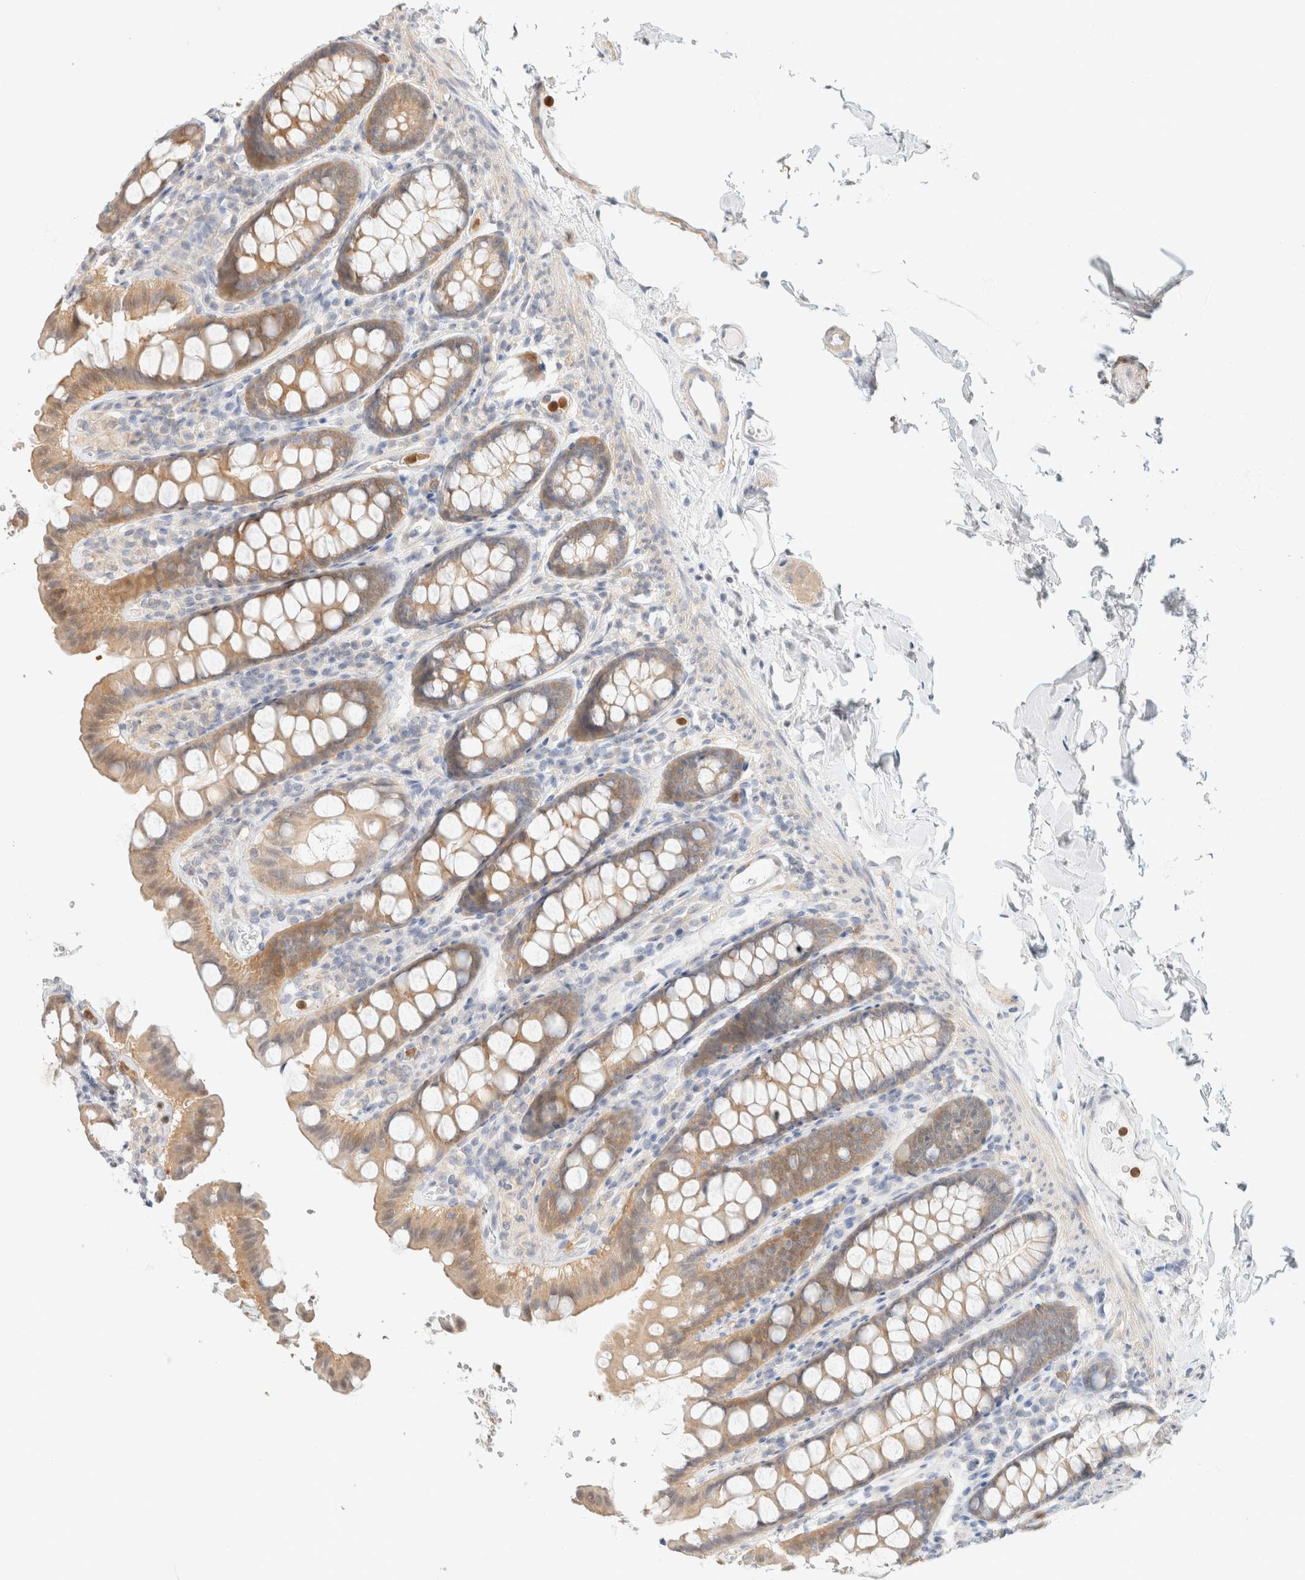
{"staining": {"intensity": "negative", "quantity": "none", "location": "none"}, "tissue": "colon", "cell_type": "Endothelial cells", "image_type": "normal", "snomed": [{"axis": "morphology", "description": "Normal tissue, NOS"}, {"axis": "topography", "description": "Colon"}, {"axis": "topography", "description": "Peripheral nerve tissue"}], "caption": "Protein analysis of unremarkable colon demonstrates no significant positivity in endothelial cells. Brightfield microscopy of IHC stained with DAB (brown) and hematoxylin (blue), captured at high magnification.", "gene": "GPI", "patient": {"sex": "female", "age": 61}}